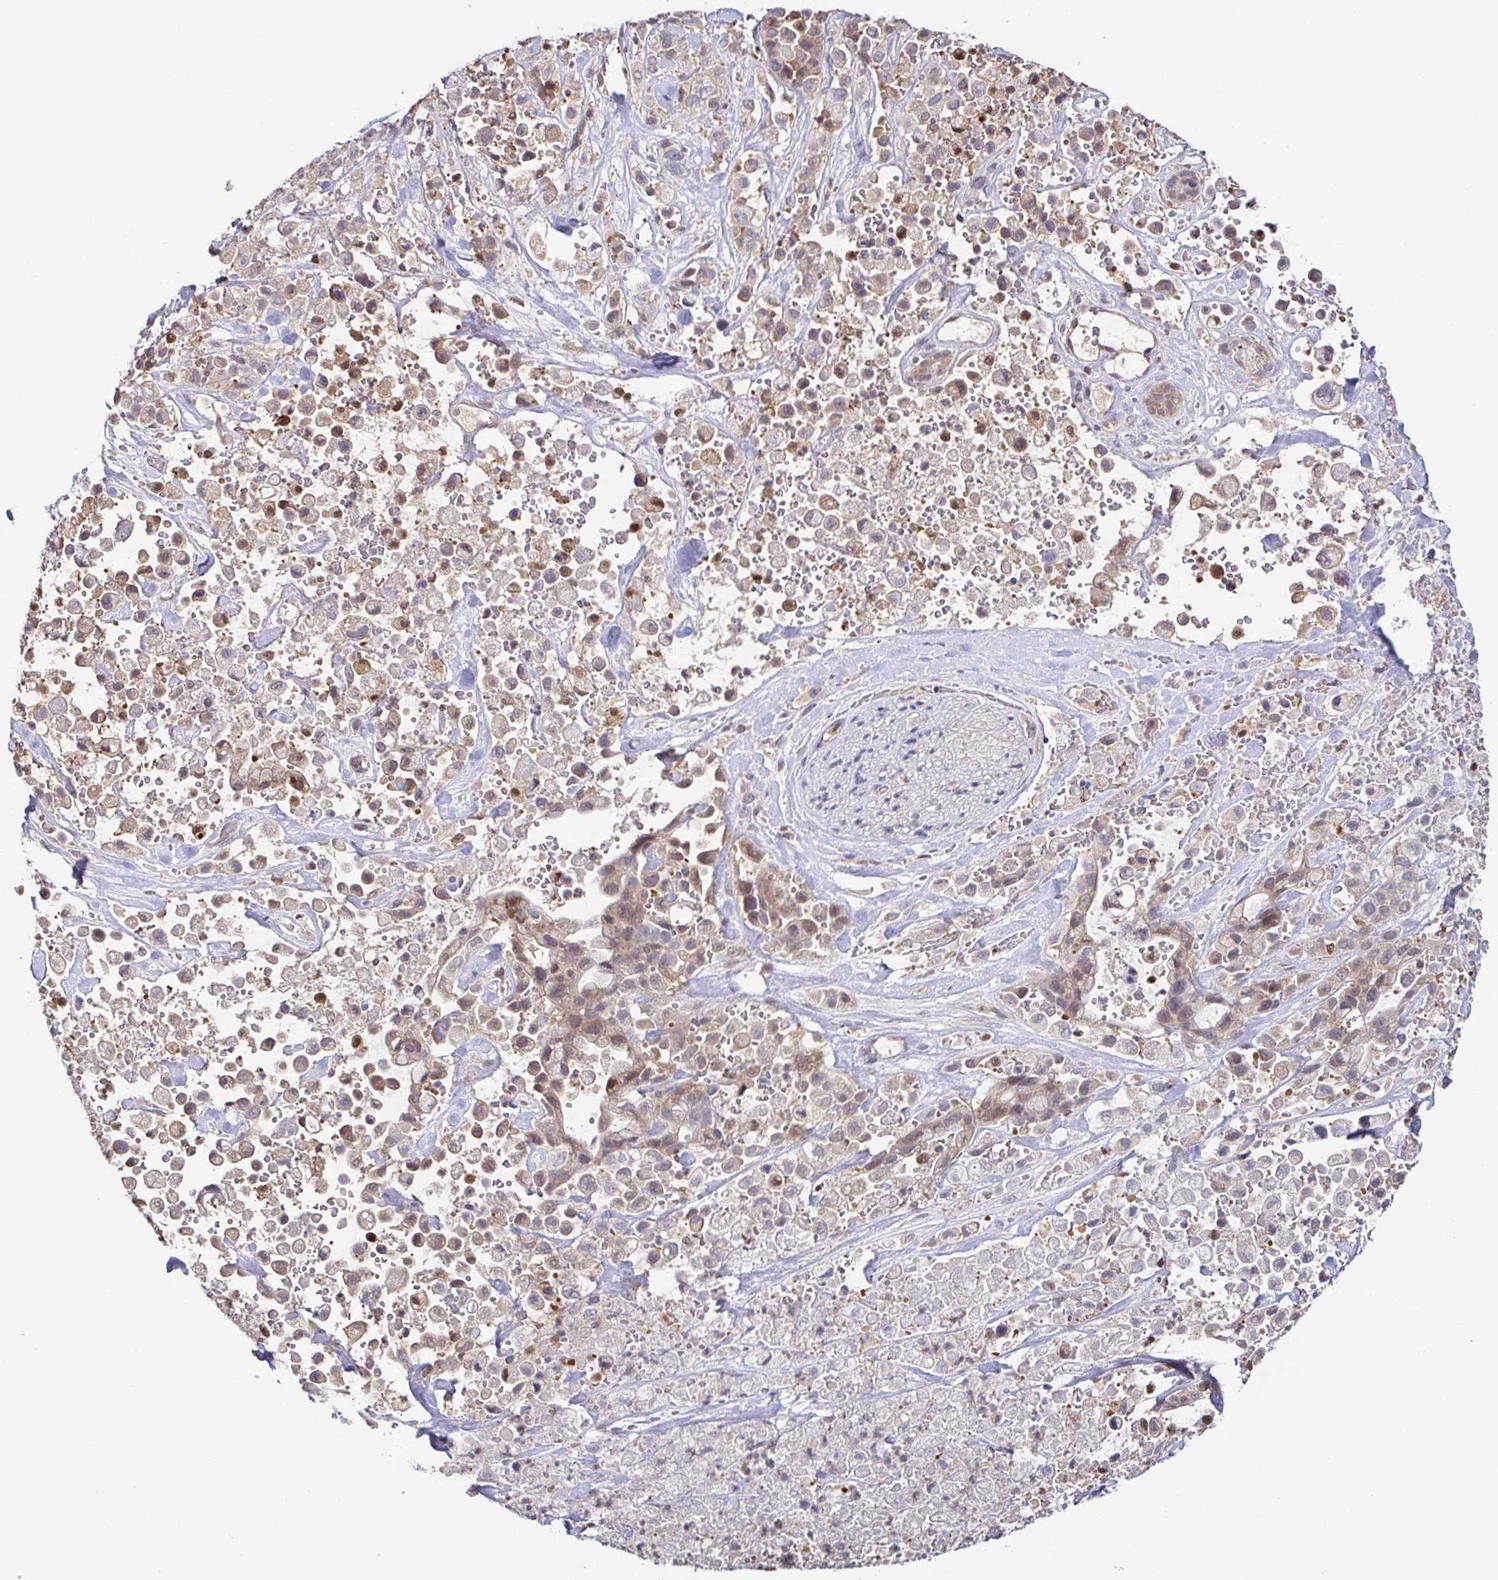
{"staining": {"intensity": "weak", "quantity": ">75%", "location": "cytoplasmic/membranous,nuclear"}, "tissue": "pancreatic cancer", "cell_type": "Tumor cells", "image_type": "cancer", "snomed": [{"axis": "morphology", "description": "Adenocarcinoma, NOS"}, {"axis": "topography", "description": "Pancreas"}], "caption": "This is an image of IHC staining of adenocarcinoma (pancreatic), which shows weak positivity in the cytoplasmic/membranous and nuclear of tumor cells.", "gene": "PSMB9", "patient": {"sex": "male", "age": 44}}